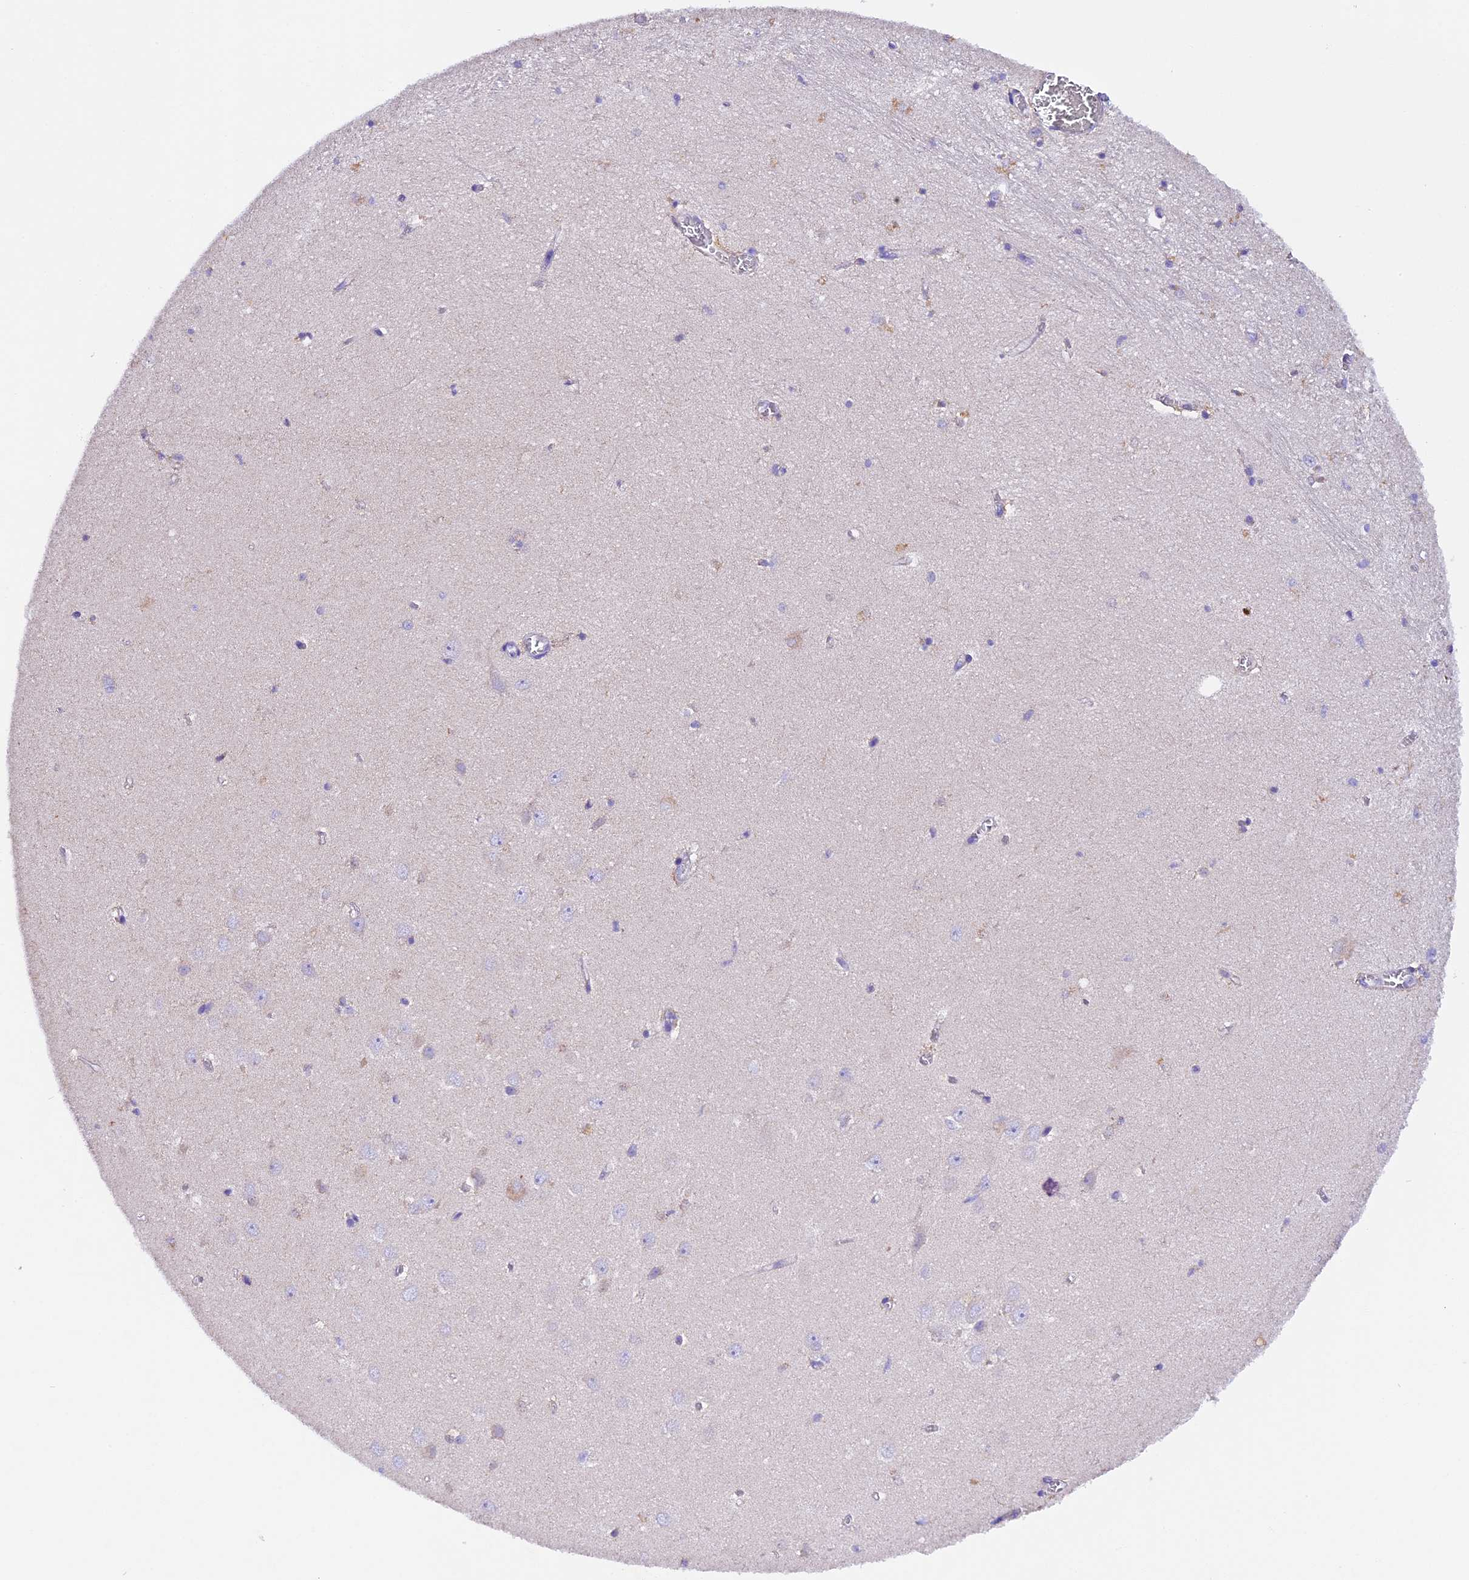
{"staining": {"intensity": "negative", "quantity": "none", "location": "none"}, "tissue": "hippocampus", "cell_type": "Glial cells", "image_type": "normal", "snomed": [{"axis": "morphology", "description": "Normal tissue, NOS"}, {"axis": "topography", "description": "Hippocampus"}], "caption": "IHC image of unremarkable hippocampus: hippocampus stained with DAB (3,3'-diaminobenzidine) shows no significant protein expression in glial cells. Nuclei are stained in blue.", "gene": "SIX5", "patient": {"sex": "female", "age": 64}}